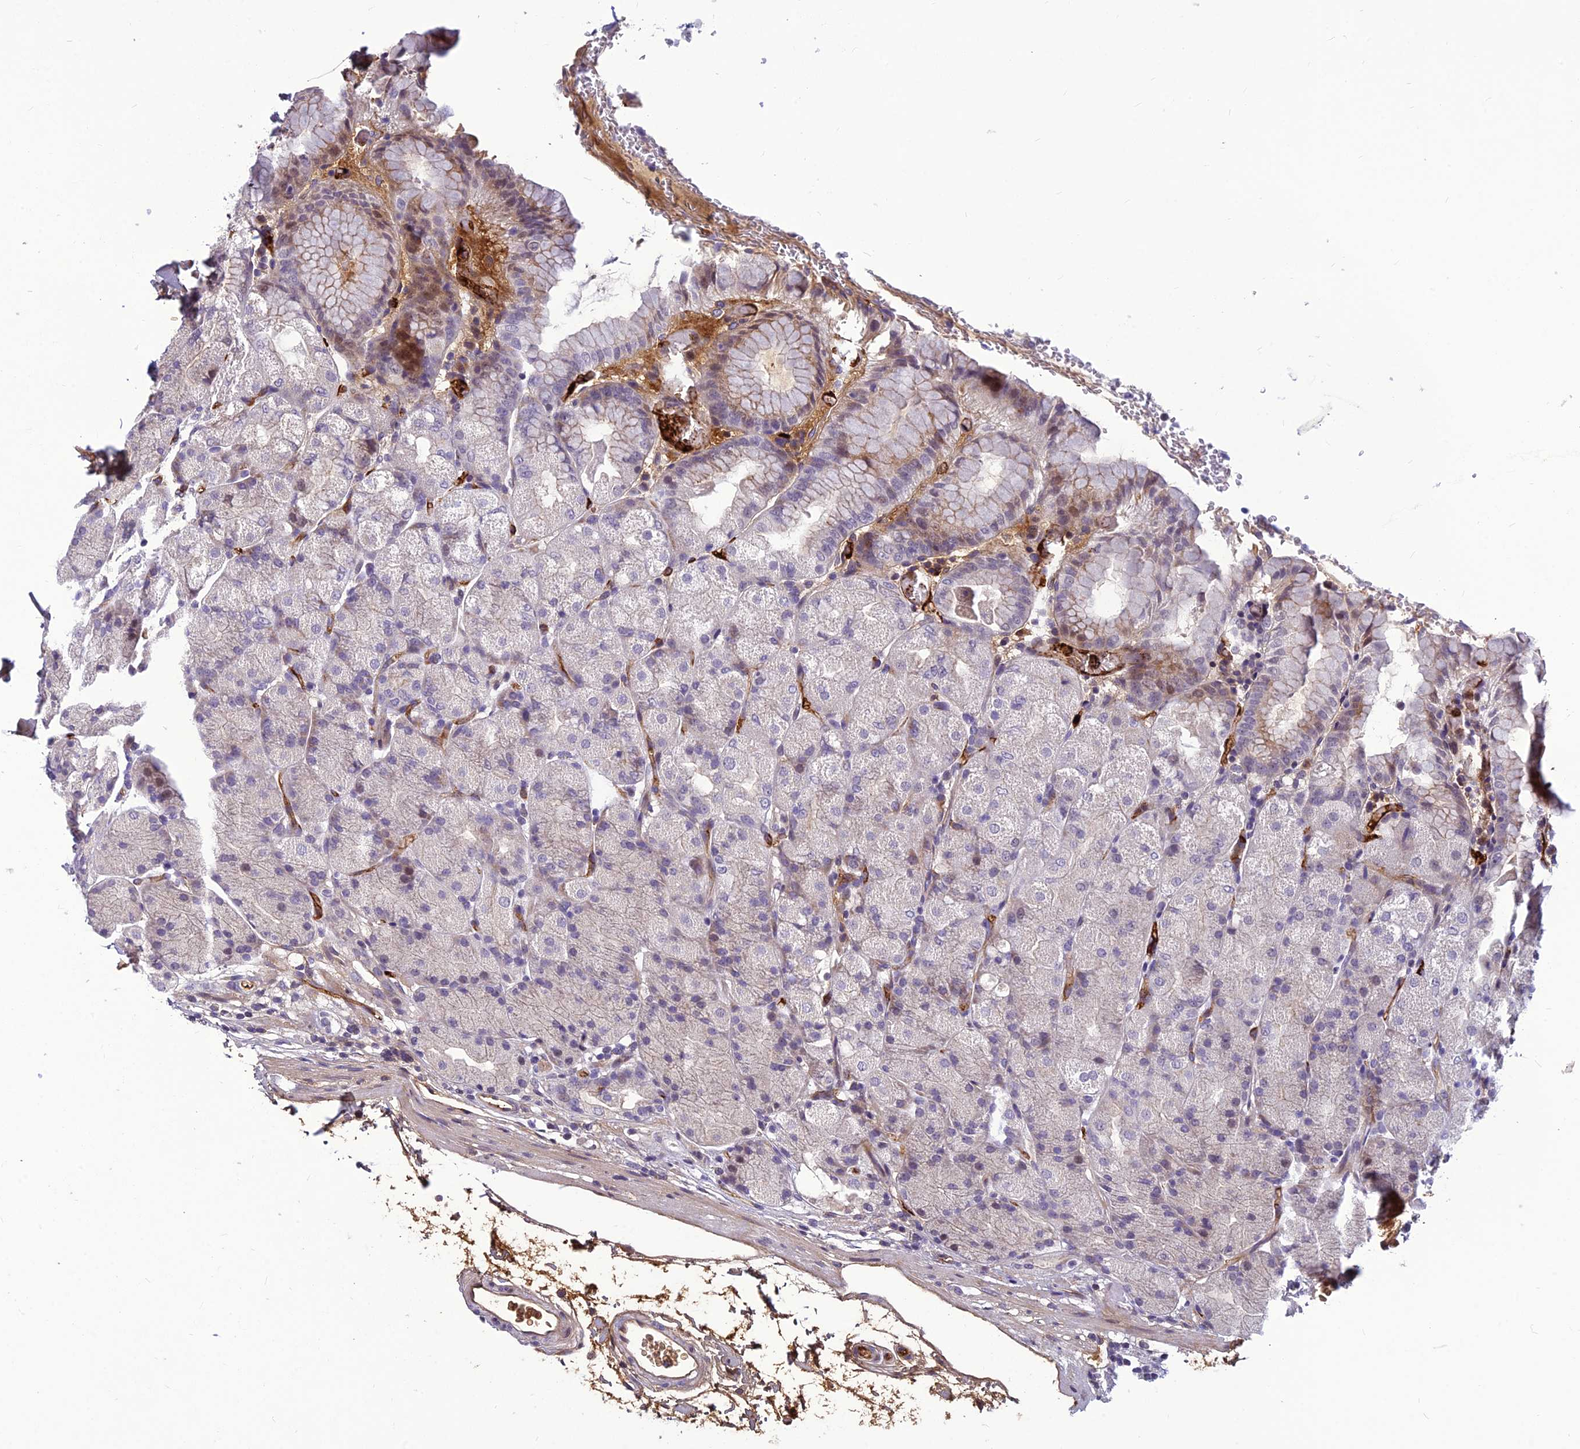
{"staining": {"intensity": "moderate", "quantity": "<25%", "location": "cytoplasmic/membranous,nuclear"}, "tissue": "stomach", "cell_type": "Glandular cells", "image_type": "normal", "snomed": [{"axis": "morphology", "description": "Normal tissue, NOS"}, {"axis": "topography", "description": "Stomach, upper"}, {"axis": "topography", "description": "Stomach, lower"}], "caption": "Glandular cells reveal moderate cytoplasmic/membranous,nuclear staining in about <25% of cells in unremarkable stomach.", "gene": "CLEC11A", "patient": {"sex": "male", "age": 62}}